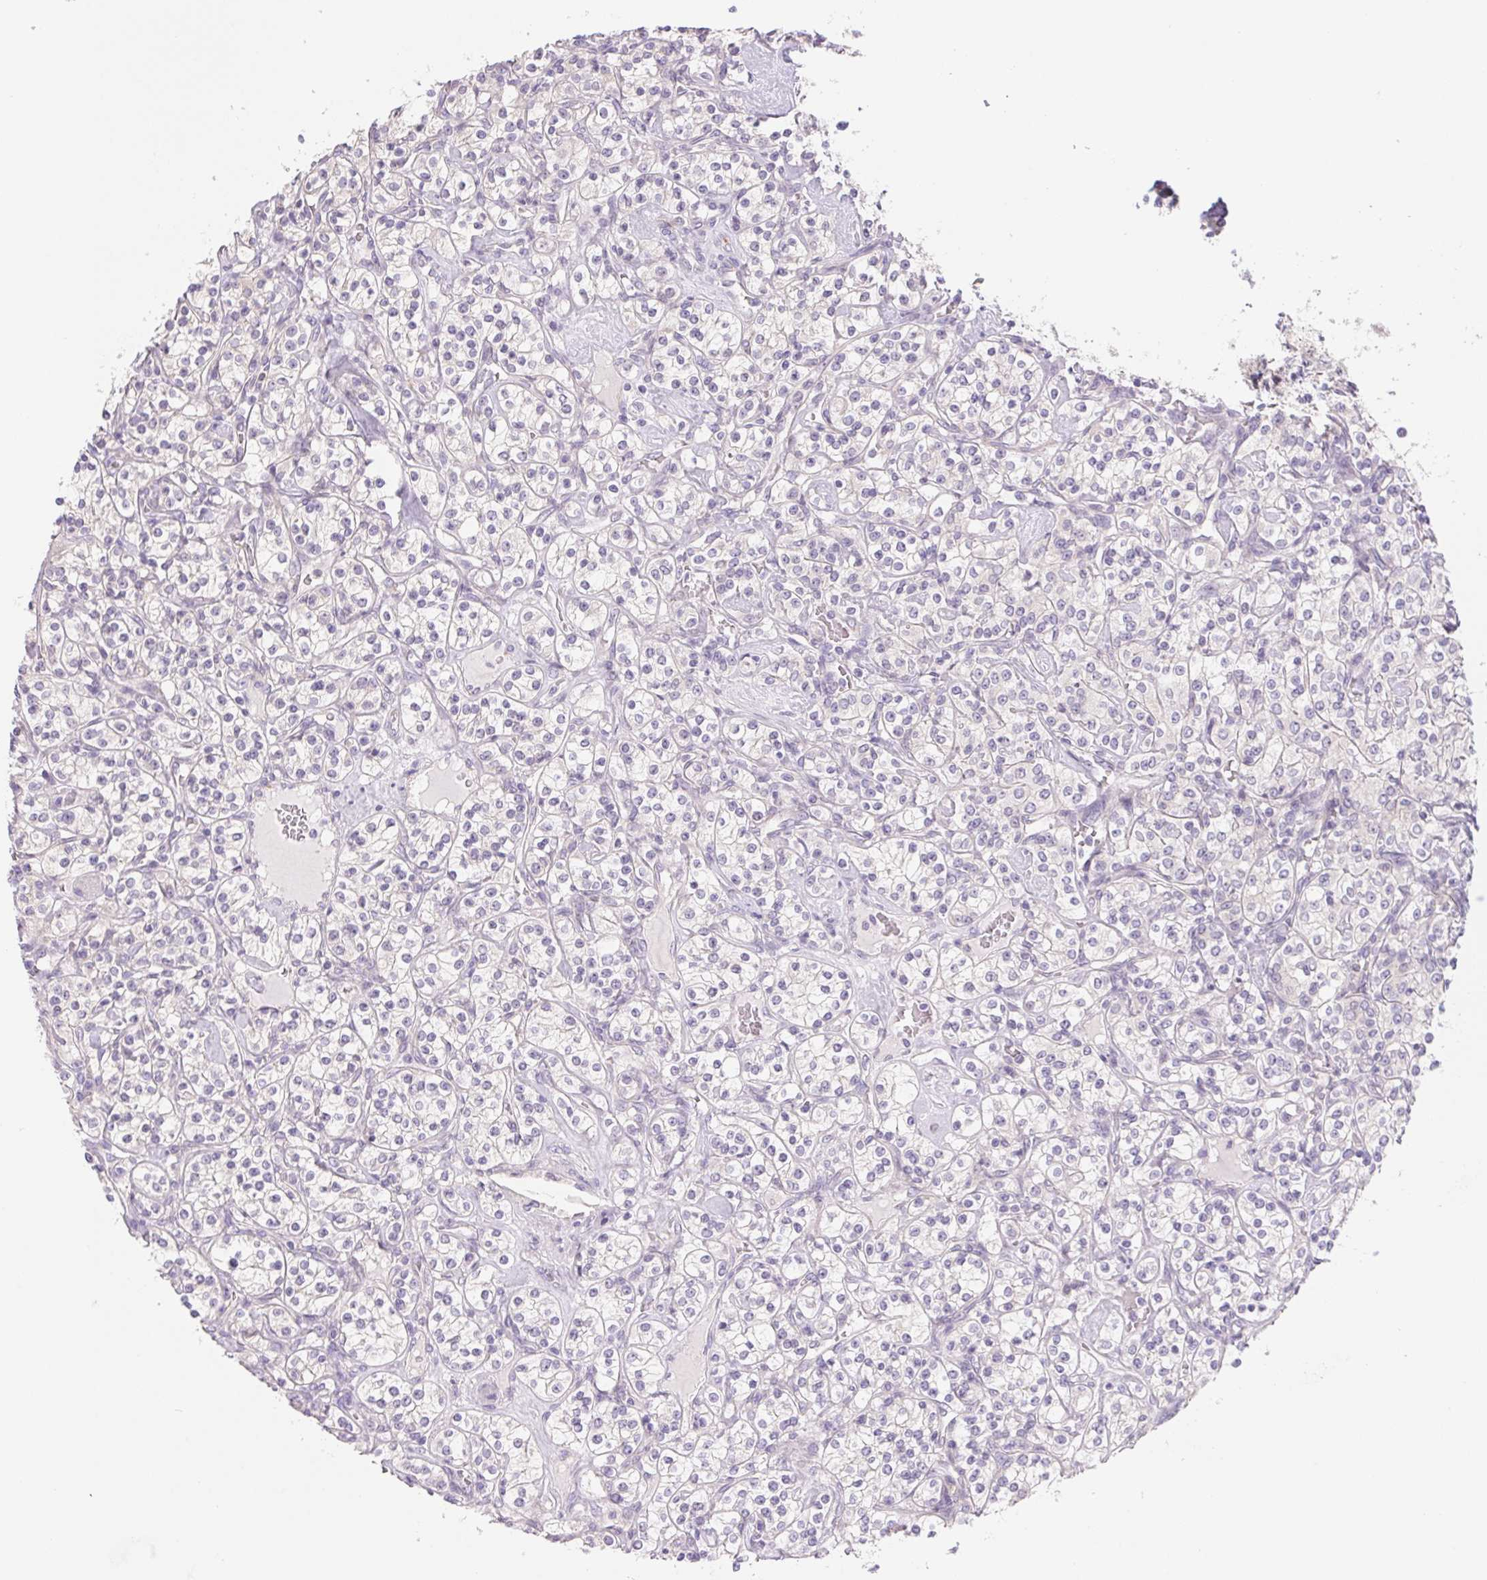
{"staining": {"intensity": "negative", "quantity": "none", "location": "none"}, "tissue": "renal cancer", "cell_type": "Tumor cells", "image_type": "cancer", "snomed": [{"axis": "morphology", "description": "Adenocarcinoma, NOS"}, {"axis": "topography", "description": "Kidney"}], "caption": "Immunohistochemistry image of neoplastic tissue: human renal cancer (adenocarcinoma) stained with DAB (3,3'-diaminobenzidine) demonstrates no significant protein expression in tumor cells.", "gene": "CTNND2", "patient": {"sex": "male", "age": 77}}